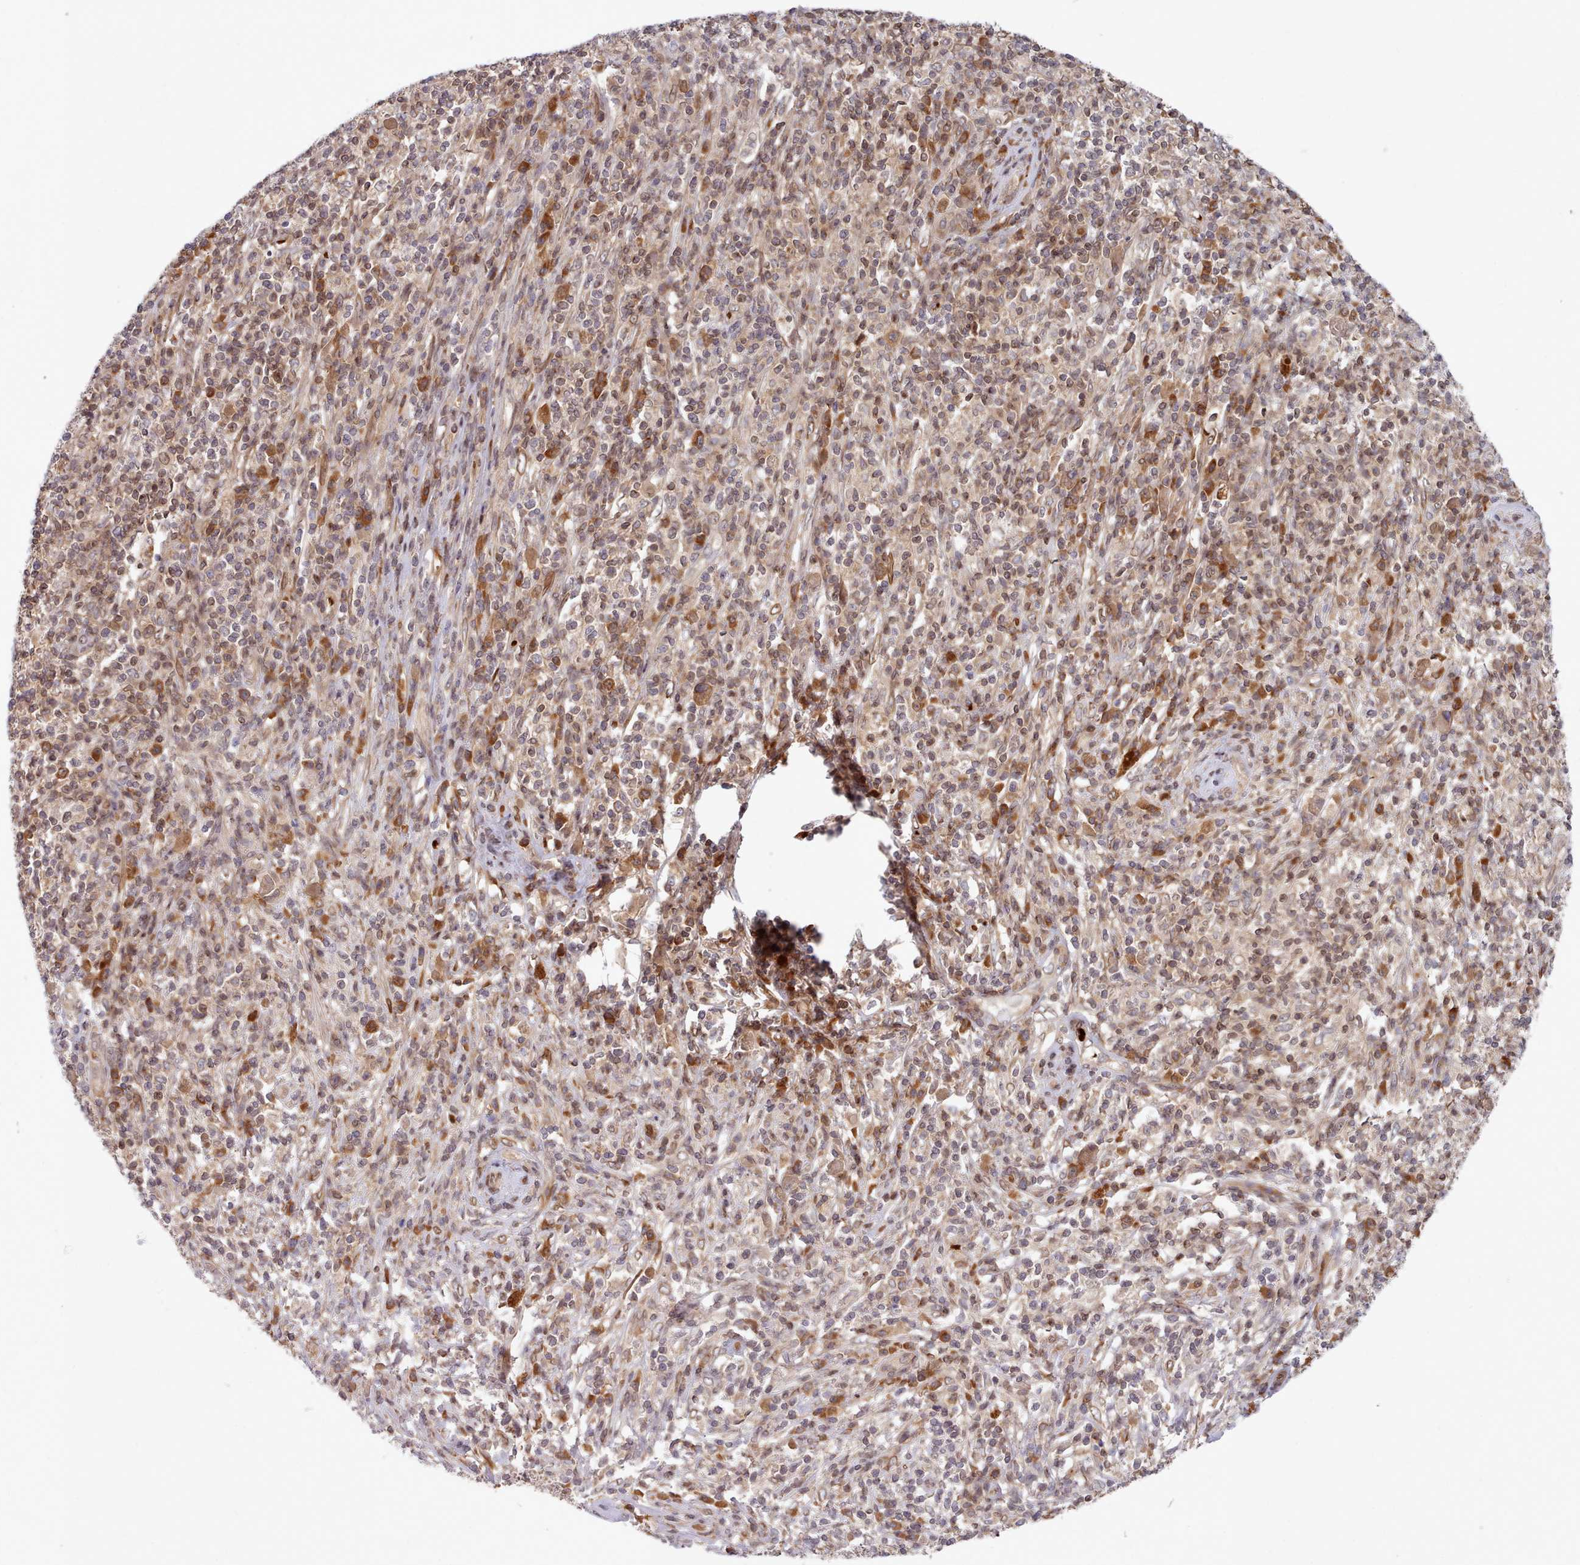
{"staining": {"intensity": "moderate", "quantity": "25%-75%", "location": "cytoplasmic/membranous"}, "tissue": "melanoma", "cell_type": "Tumor cells", "image_type": "cancer", "snomed": [{"axis": "morphology", "description": "Malignant melanoma, NOS"}, {"axis": "topography", "description": "Skin"}], "caption": "Approximately 25%-75% of tumor cells in malignant melanoma display moderate cytoplasmic/membranous protein expression as visualized by brown immunohistochemical staining.", "gene": "UBE2G1", "patient": {"sex": "male", "age": 66}}